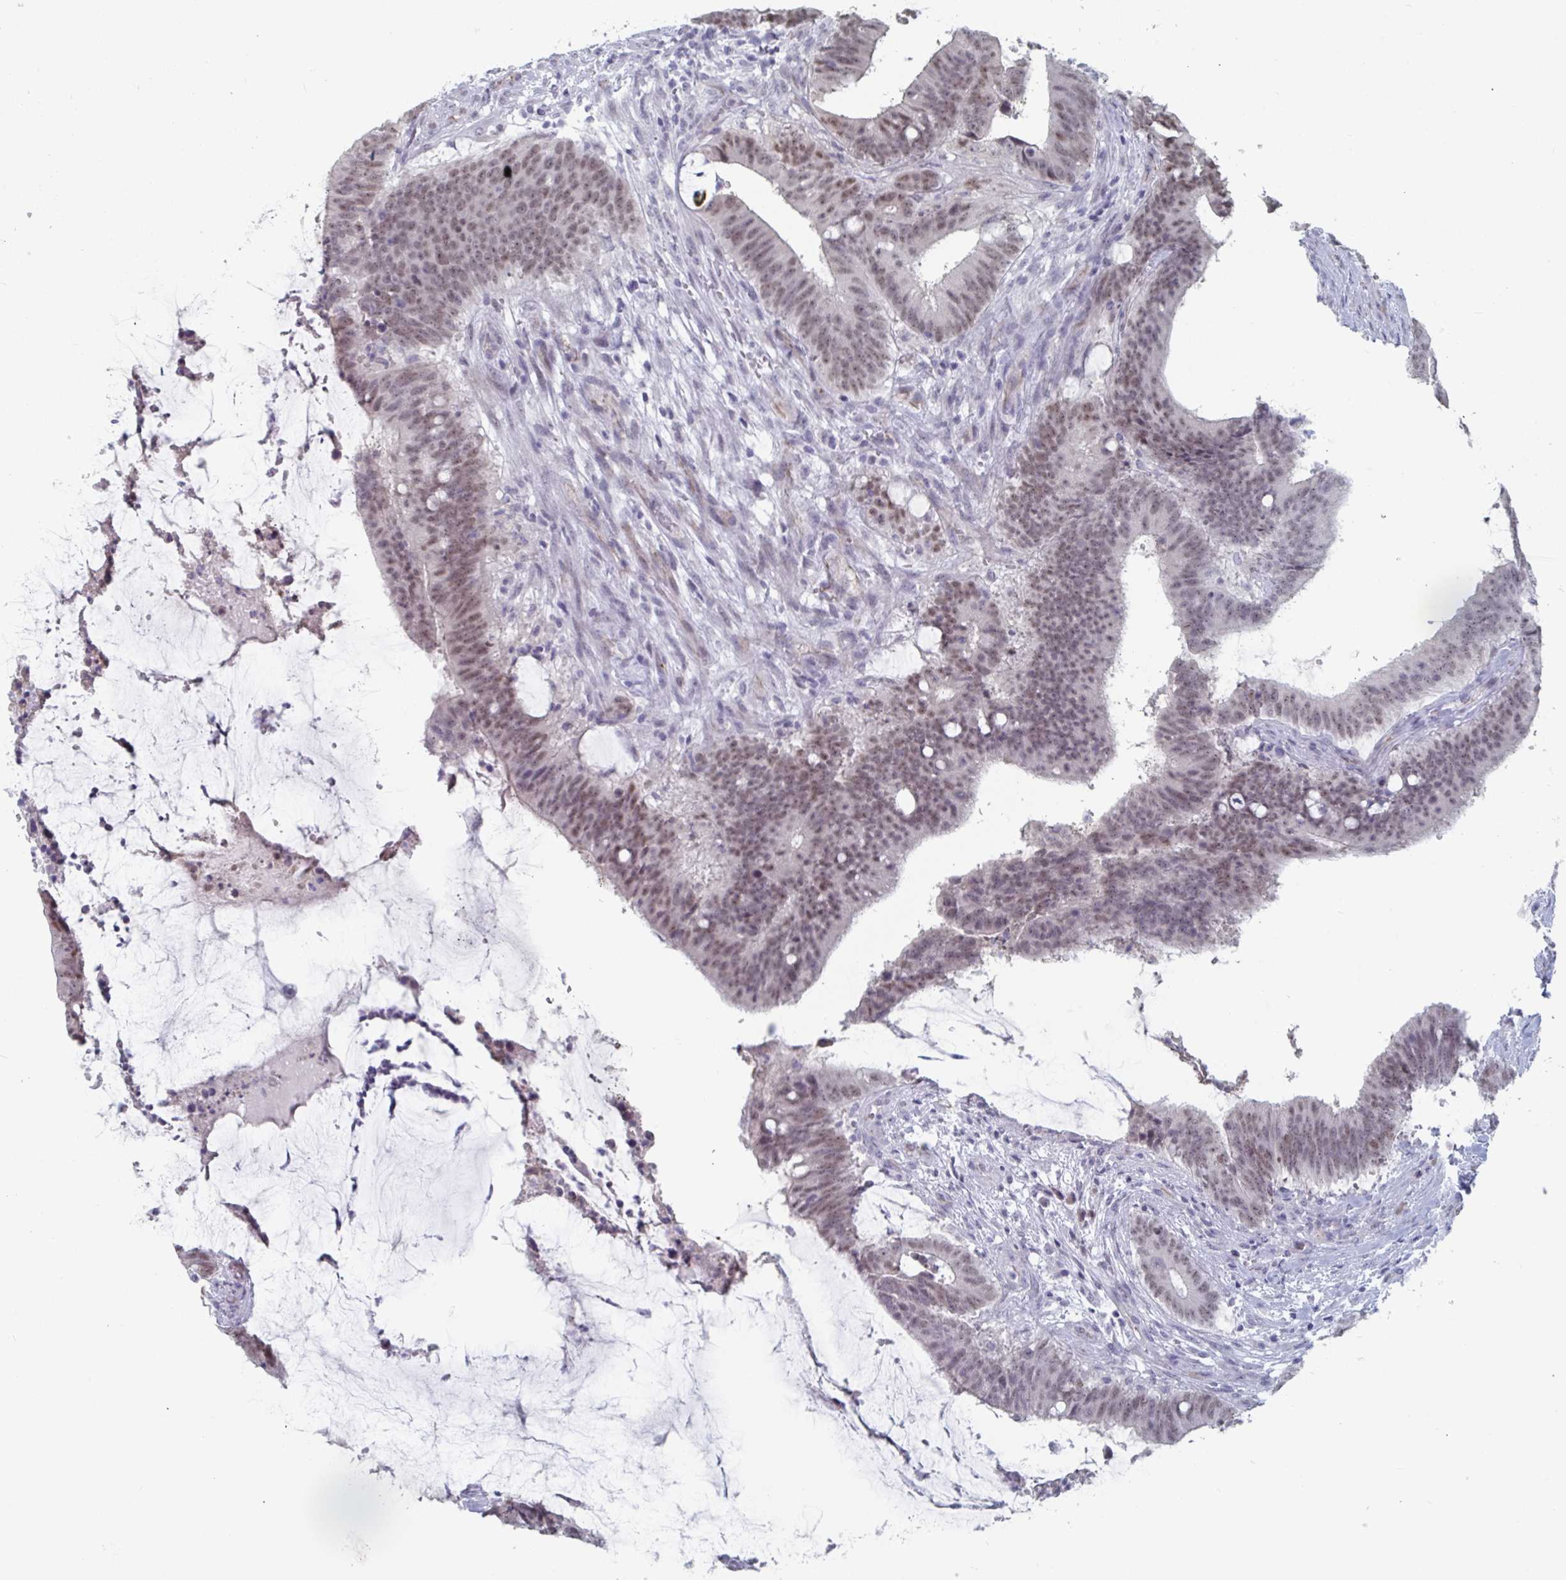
{"staining": {"intensity": "weak", "quantity": "25%-75%", "location": "nuclear"}, "tissue": "colorectal cancer", "cell_type": "Tumor cells", "image_type": "cancer", "snomed": [{"axis": "morphology", "description": "Adenocarcinoma, NOS"}, {"axis": "topography", "description": "Colon"}], "caption": "Colorectal adenocarcinoma stained with a brown dye exhibits weak nuclear positive positivity in approximately 25%-75% of tumor cells.", "gene": "FOXA1", "patient": {"sex": "female", "age": 43}}